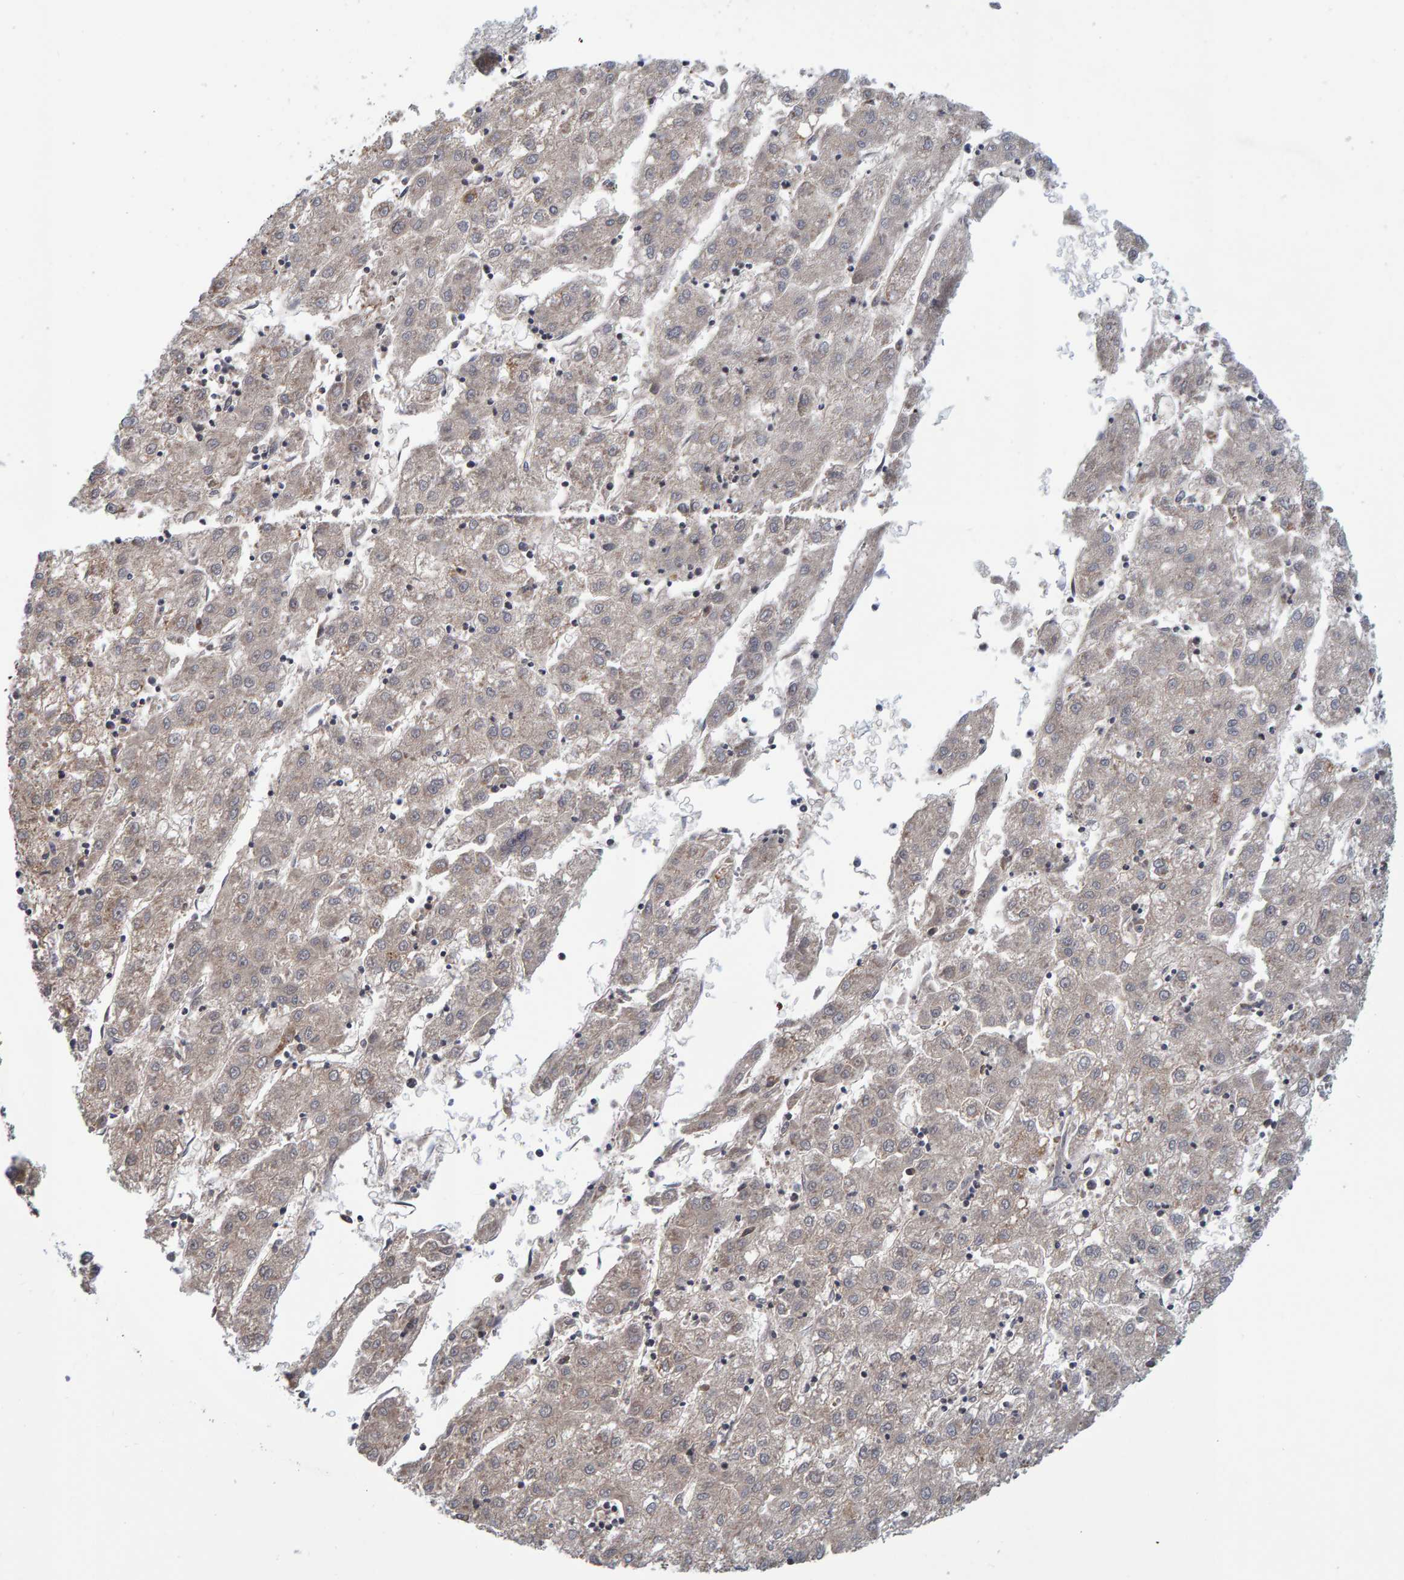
{"staining": {"intensity": "negative", "quantity": "none", "location": "none"}, "tissue": "liver cancer", "cell_type": "Tumor cells", "image_type": "cancer", "snomed": [{"axis": "morphology", "description": "Carcinoma, Hepatocellular, NOS"}, {"axis": "topography", "description": "Liver"}], "caption": "DAB immunohistochemical staining of human hepatocellular carcinoma (liver) displays no significant positivity in tumor cells.", "gene": "SCRN2", "patient": {"sex": "male", "age": 72}}